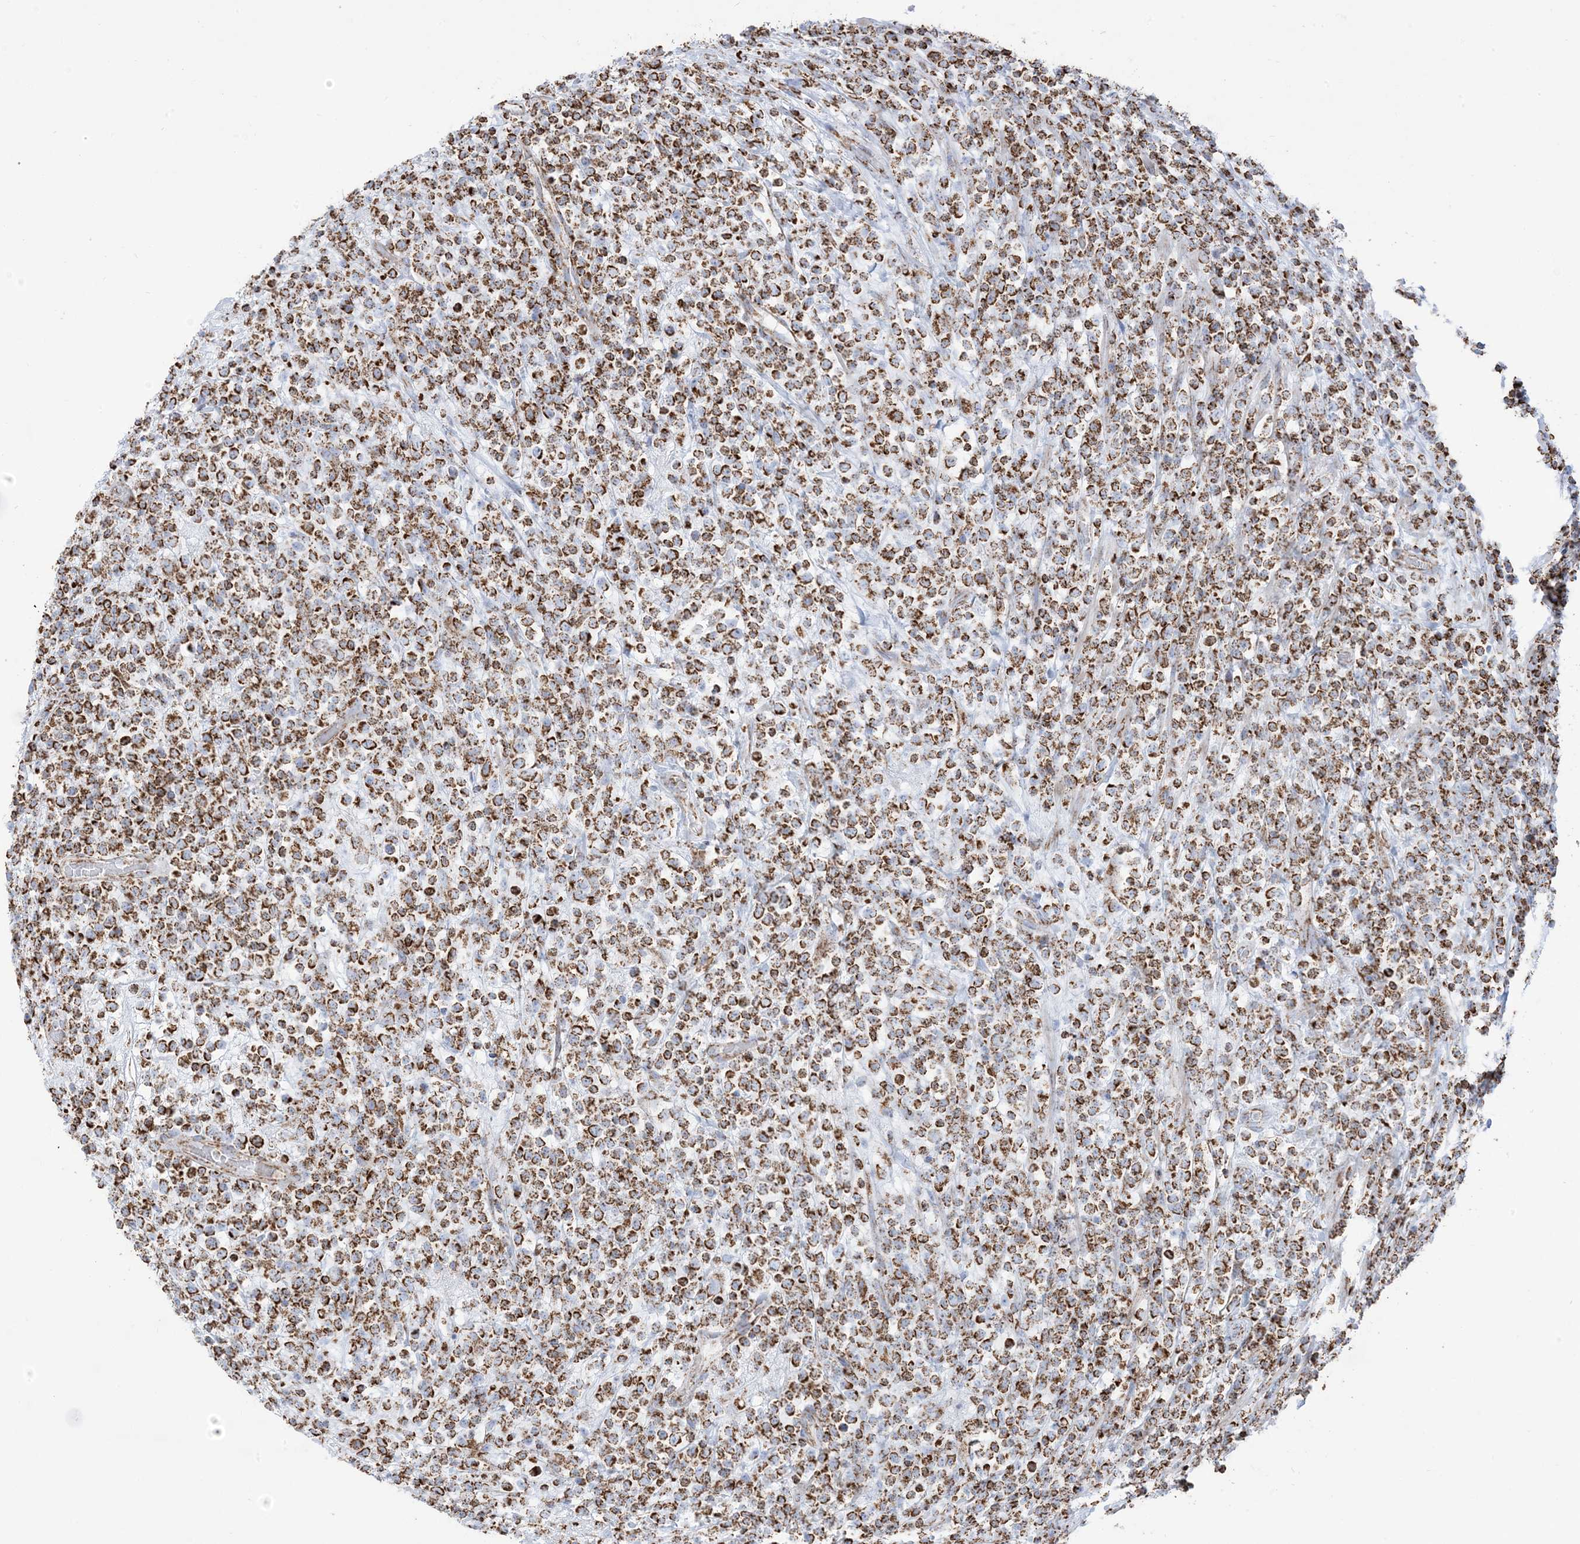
{"staining": {"intensity": "strong", "quantity": ">75%", "location": "cytoplasmic/membranous"}, "tissue": "lymphoma", "cell_type": "Tumor cells", "image_type": "cancer", "snomed": [{"axis": "morphology", "description": "Malignant lymphoma, non-Hodgkin's type, High grade"}, {"axis": "topography", "description": "Colon"}], "caption": "The image shows a brown stain indicating the presence of a protein in the cytoplasmic/membranous of tumor cells in lymphoma.", "gene": "SAMM50", "patient": {"sex": "female", "age": 53}}